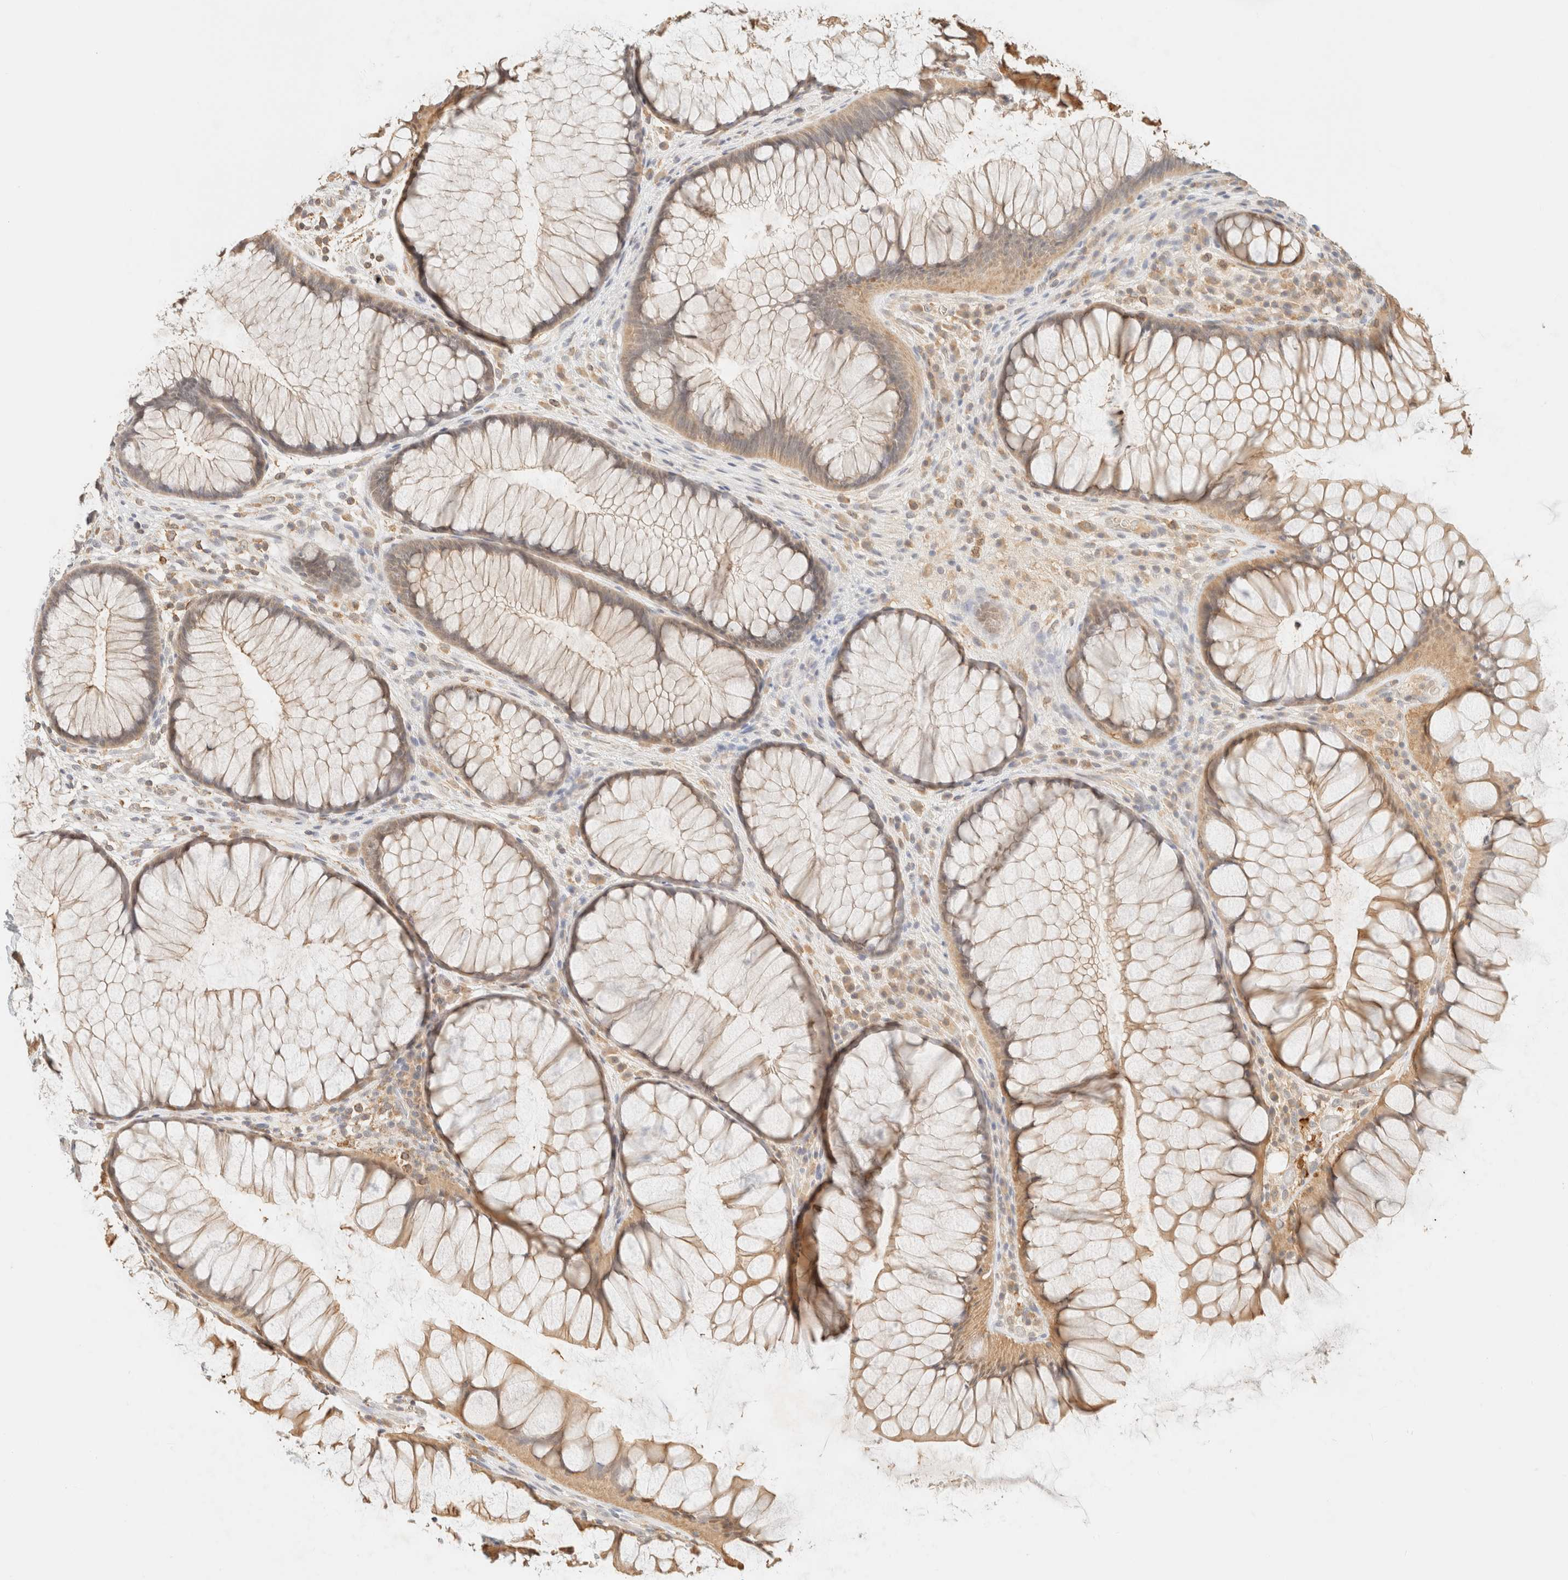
{"staining": {"intensity": "moderate", "quantity": ">75%", "location": "cytoplasmic/membranous"}, "tissue": "rectum", "cell_type": "Glandular cells", "image_type": "normal", "snomed": [{"axis": "morphology", "description": "Normal tissue, NOS"}, {"axis": "topography", "description": "Rectum"}], "caption": "Protein expression analysis of benign rectum reveals moderate cytoplasmic/membranous positivity in approximately >75% of glandular cells.", "gene": "TIMD4", "patient": {"sex": "male", "age": 51}}